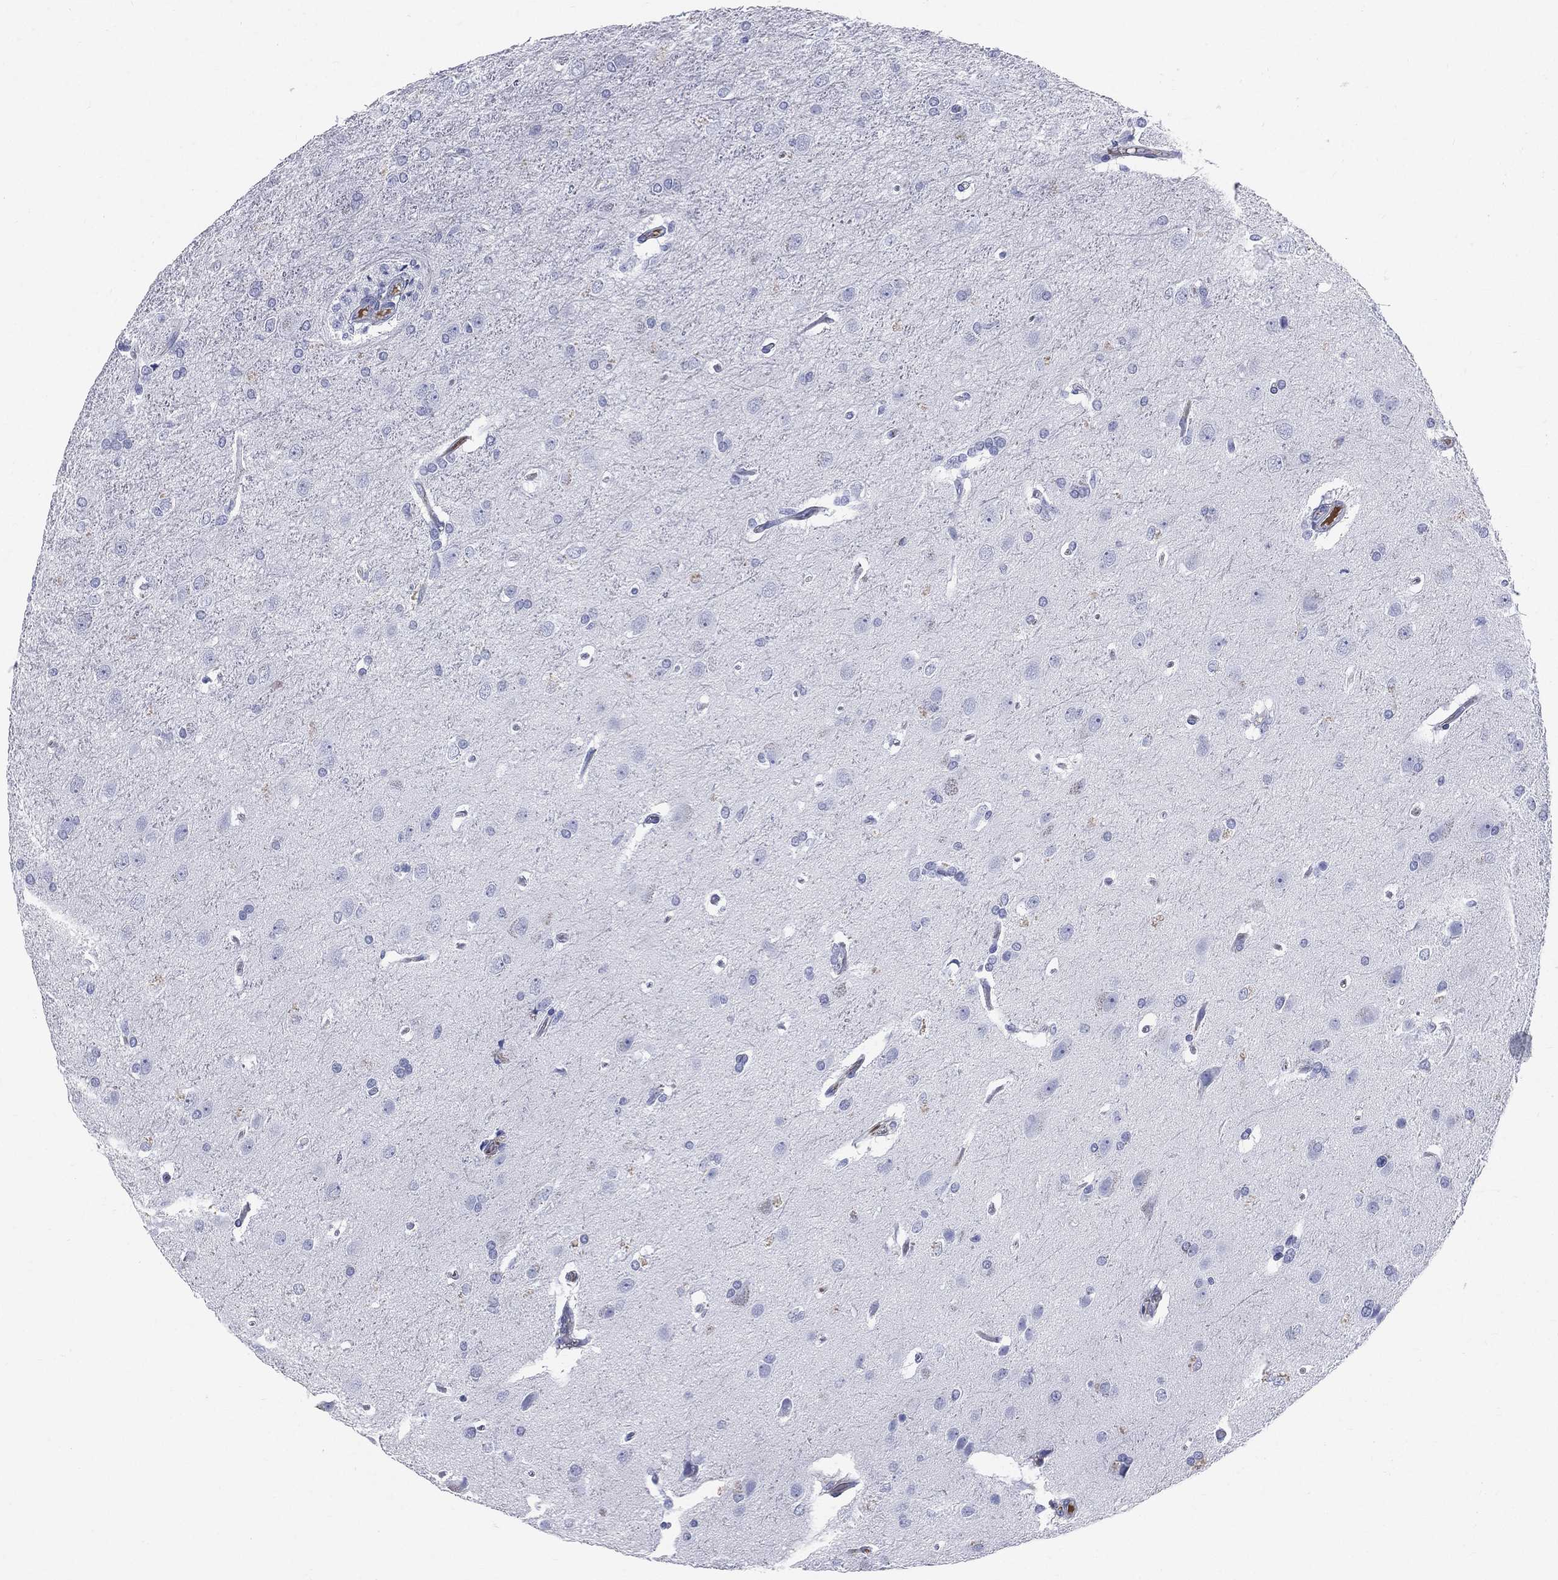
{"staining": {"intensity": "negative", "quantity": "none", "location": "none"}, "tissue": "glioma", "cell_type": "Tumor cells", "image_type": "cancer", "snomed": [{"axis": "morphology", "description": "Glioma, malignant, High grade"}, {"axis": "topography", "description": "Brain"}], "caption": "A high-resolution micrograph shows immunohistochemistry staining of glioma, which reveals no significant staining in tumor cells. Brightfield microscopy of immunohistochemistry stained with DAB (brown) and hematoxylin (blue), captured at high magnification.", "gene": "HP", "patient": {"sex": "male", "age": 68}}